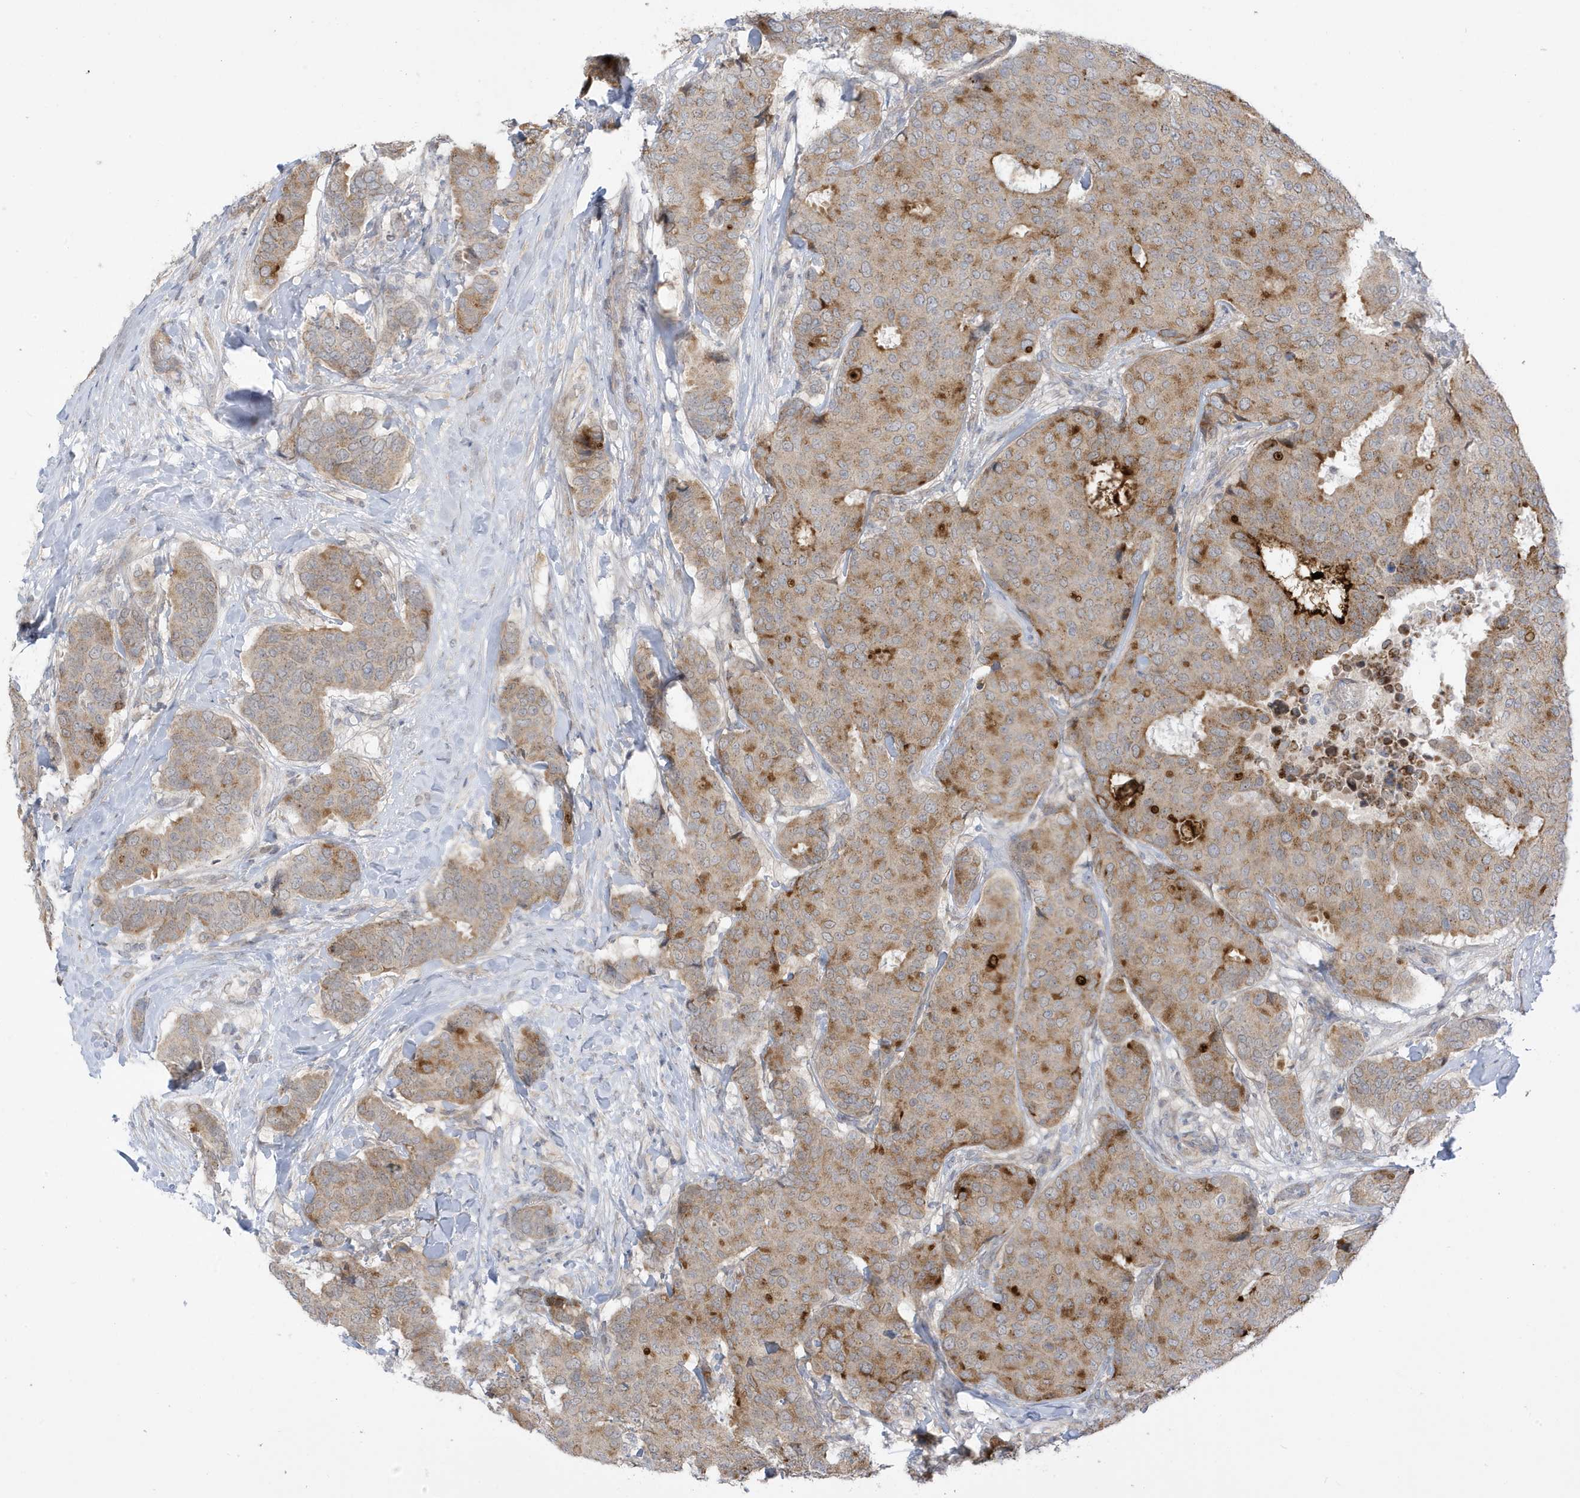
{"staining": {"intensity": "moderate", "quantity": ">75%", "location": "cytoplasmic/membranous"}, "tissue": "breast cancer", "cell_type": "Tumor cells", "image_type": "cancer", "snomed": [{"axis": "morphology", "description": "Duct carcinoma"}, {"axis": "topography", "description": "Breast"}], "caption": "Breast intraductal carcinoma stained with a brown dye demonstrates moderate cytoplasmic/membranous positive expression in approximately >75% of tumor cells.", "gene": "ATP13A5", "patient": {"sex": "female", "age": 75}}